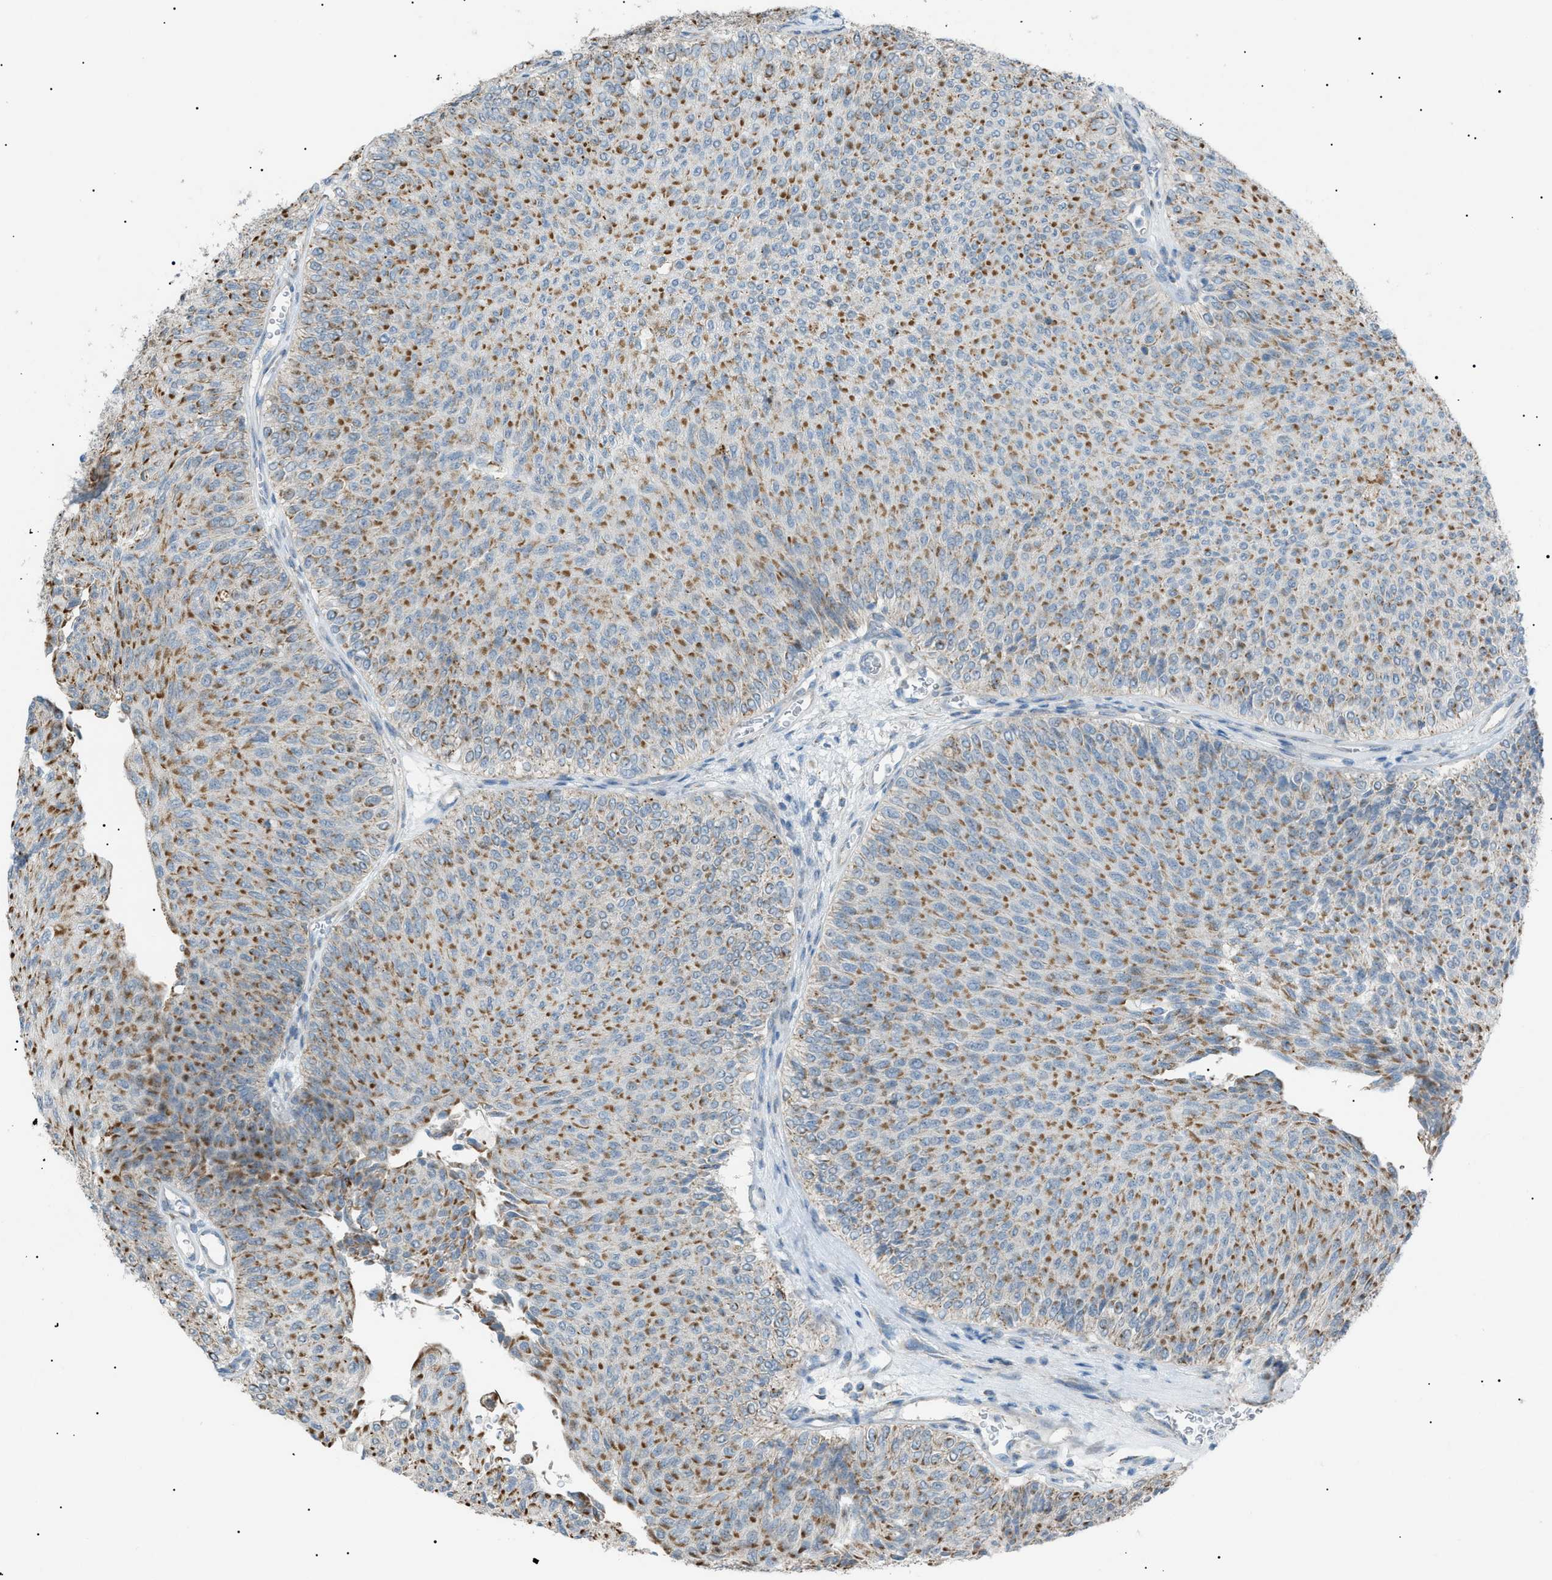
{"staining": {"intensity": "moderate", "quantity": ">75%", "location": "cytoplasmic/membranous"}, "tissue": "urothelial cancer", "cell_type": "Tumor cells", "image_type": "cancer", "snomed": [{"axis": "morphology", "description": "Urothelial carcinoma, Low grade"}, {"axis": "topography", "description": "Urinary bladder"}], "caption": "Brown immunohistochemical staining in low-grade urothelial carcinoma exhibits moderate cytoplasmic/membranous positivity in approximately >75% of tumor cells.", "gene": "ZNF516", "patient": {"sex": "male", "age": 78}}